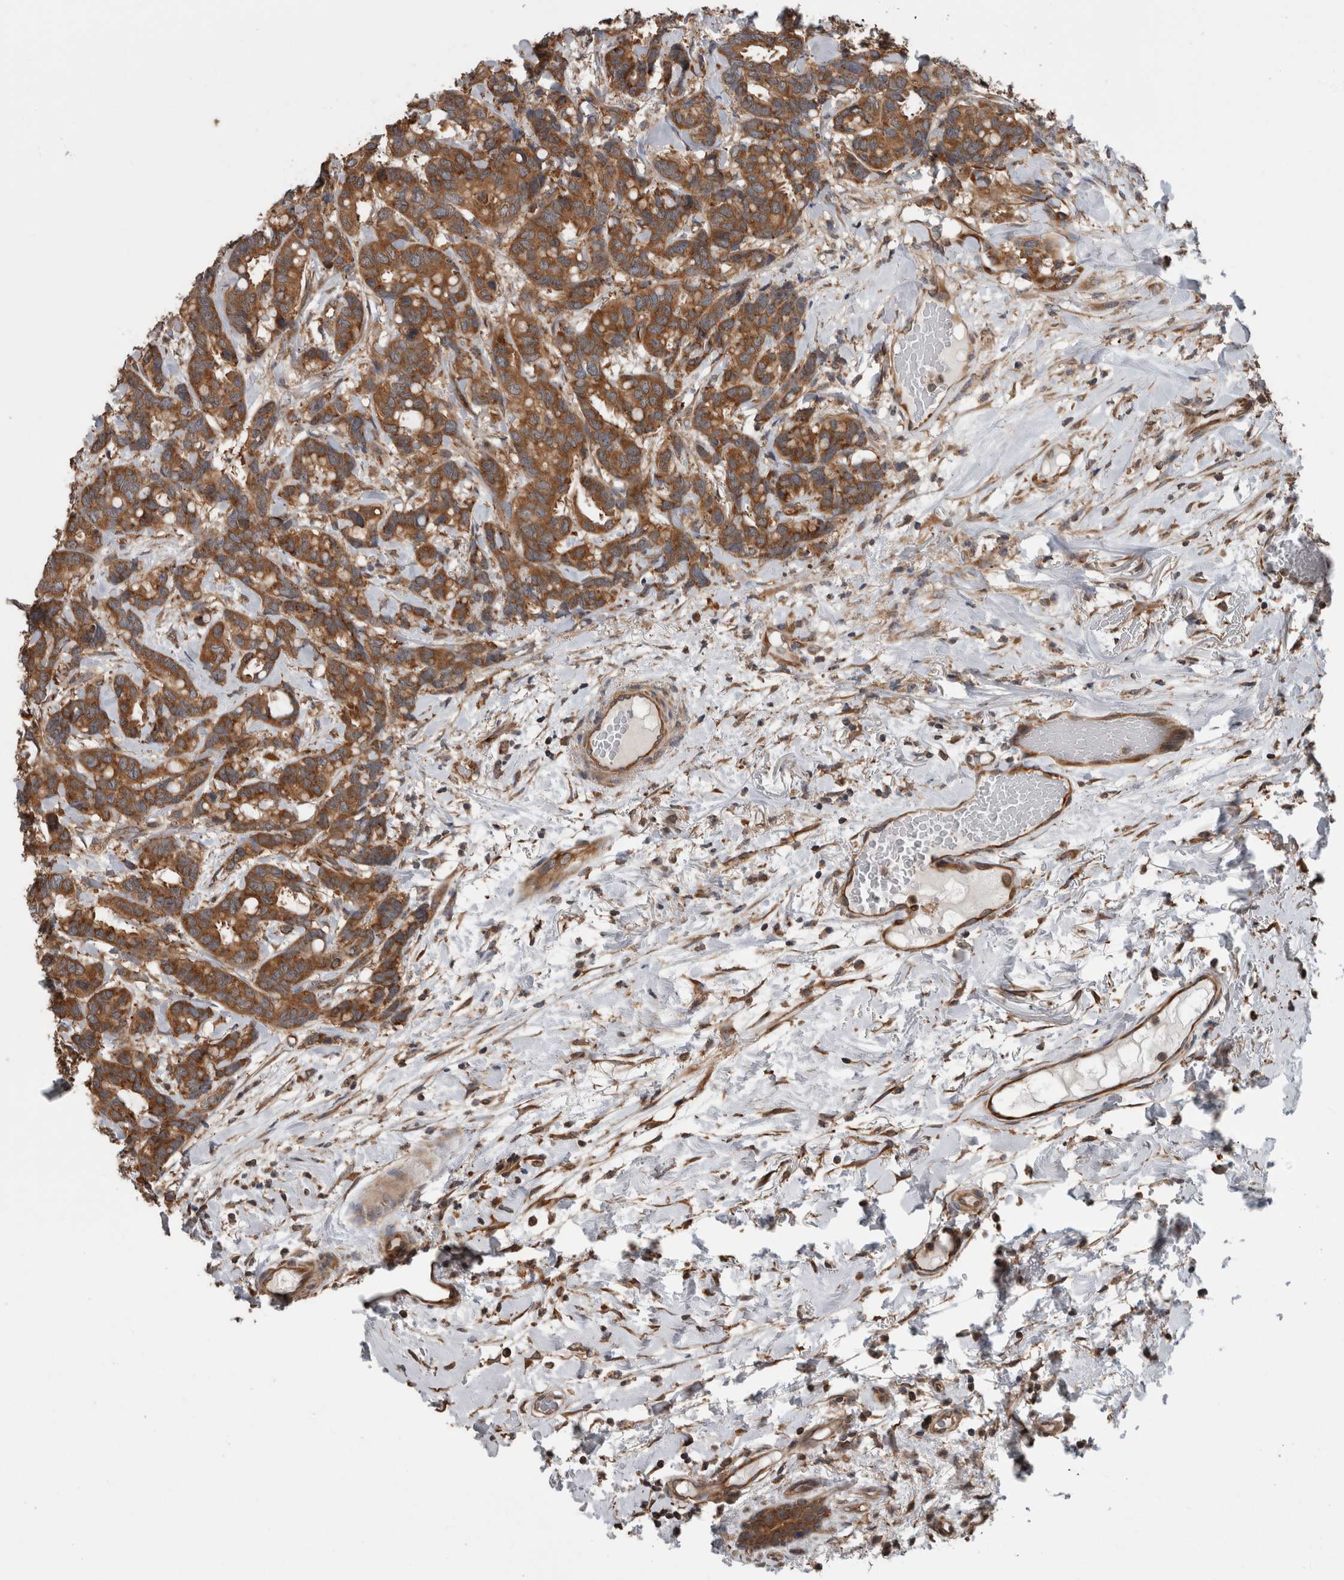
{"staining": {"intensity": "moderate", "quantity": ">75%", "location": "cytoplasmic/membranous"}, "tissue": "breast cancer", "cell_type": "Tumor cells", "image_type": "cancer", "snomed": [{"axis": "morphology", "description": "Duct carcinoma"}, {"axis": "topography", "description": "Breast"}], "caption": "A photomicrograph of human infiltrating ductal carcinoma (breast) stained for a protein reveals moderate cytoplasmic/membranous brown staining in tumor cells.", "gene": "RIOK3", "patient": {"sex": "female", "age": 87}}